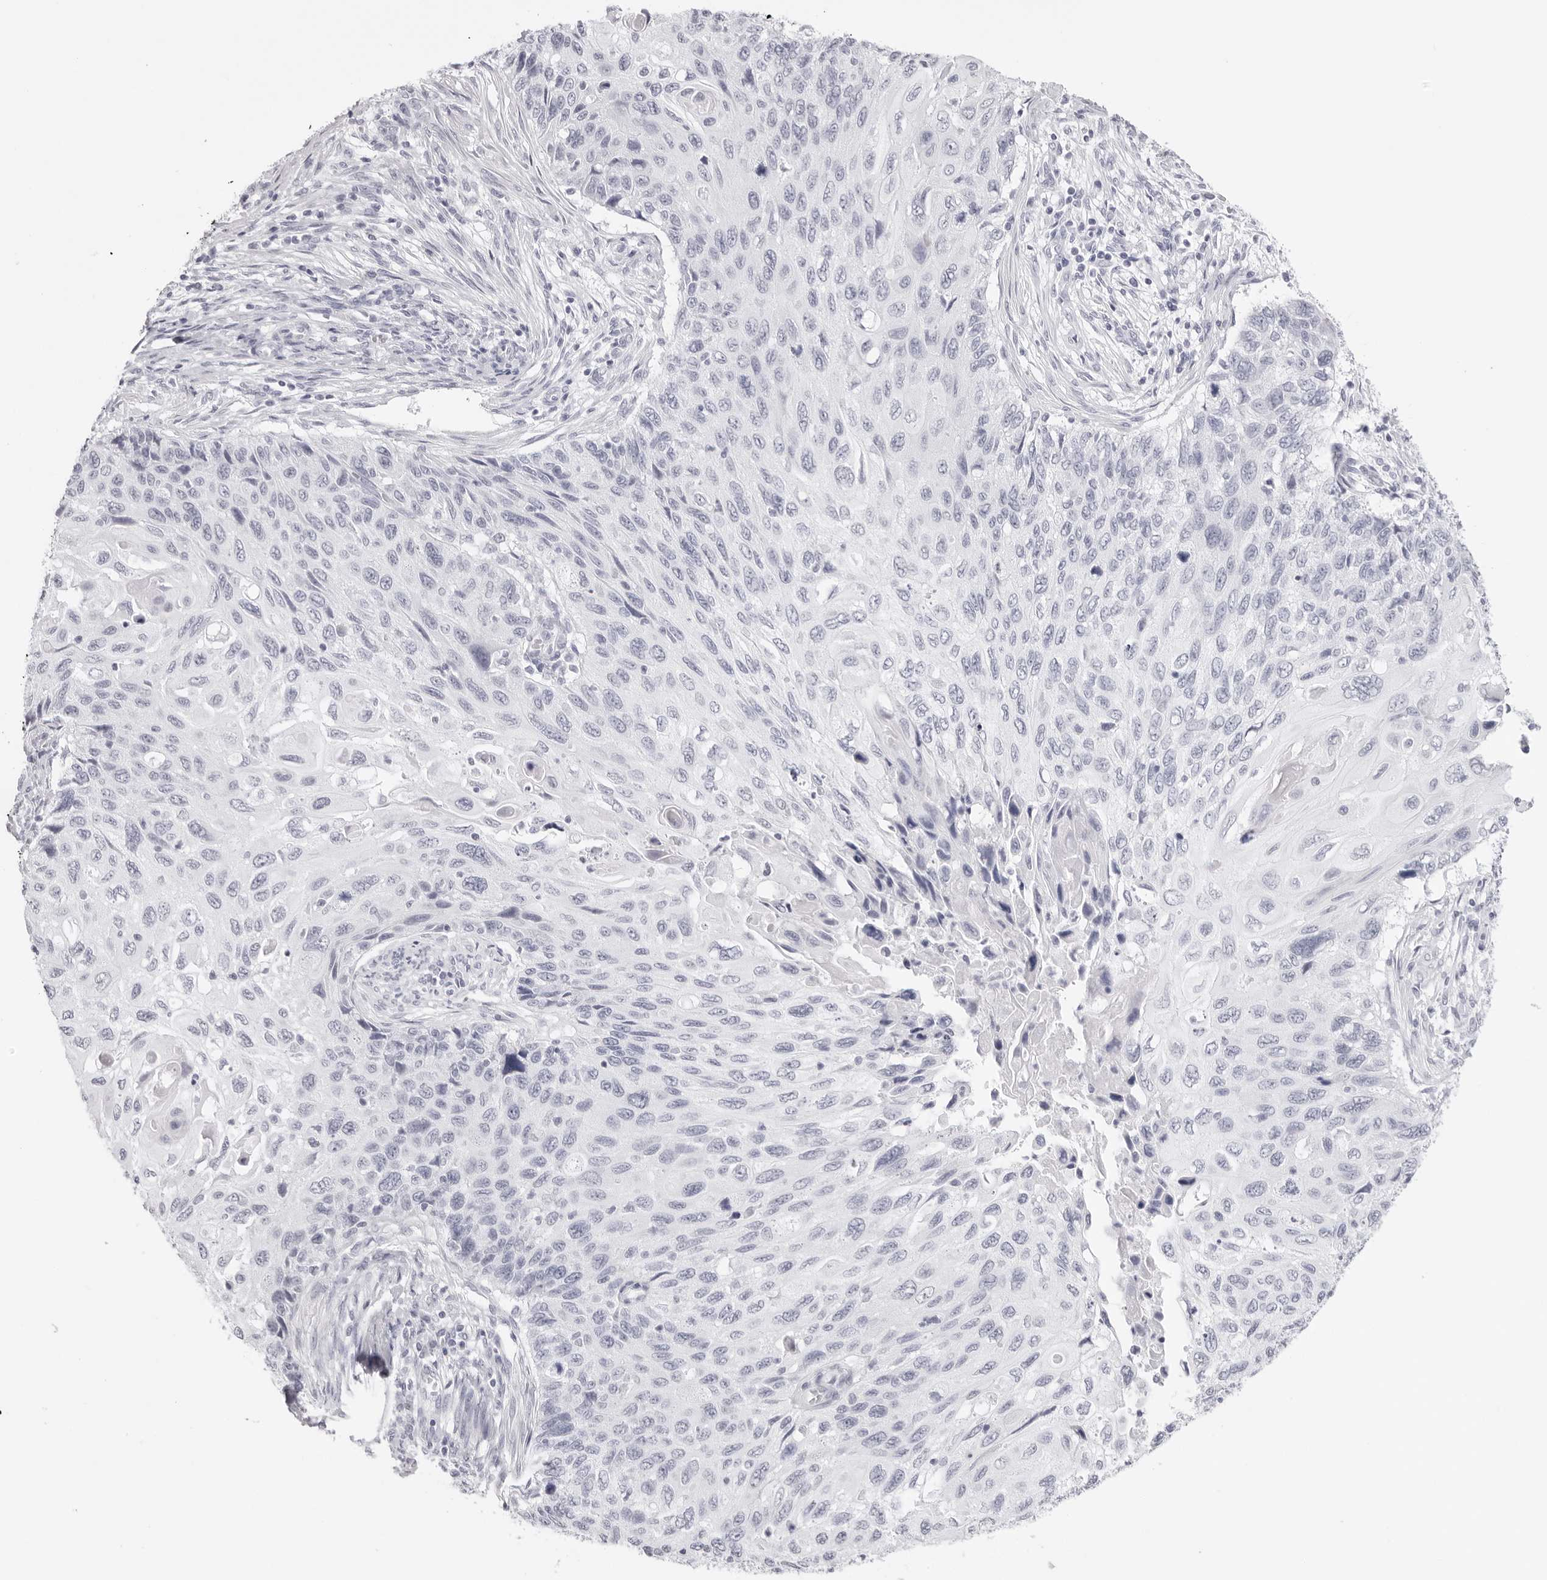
{"staining": {"intensity": "negative", "quantity": "none", "location": "none"}, "tissue": "cervical cancer", "cell_type": "Tumor cells", "image_type": "cancer", "snomed": [{"axis": "morphology", "description": "Squamous cell carcinoma, NOS"}, {"axis": "topography", "description": "Cervix"}], "caption": "The photomicrograph reveals no significant expression in tumor cells of cervical cancer (squamous cell carcinoma). Brightfield microscopy of immunohistochemistry stained with DAB (3,3'-diaminobenzidine) (brown) and hematoxylin (blue), captured at high magnification.", "gene": "KLK12", "patient": {"sex": "female", "age": 70}}